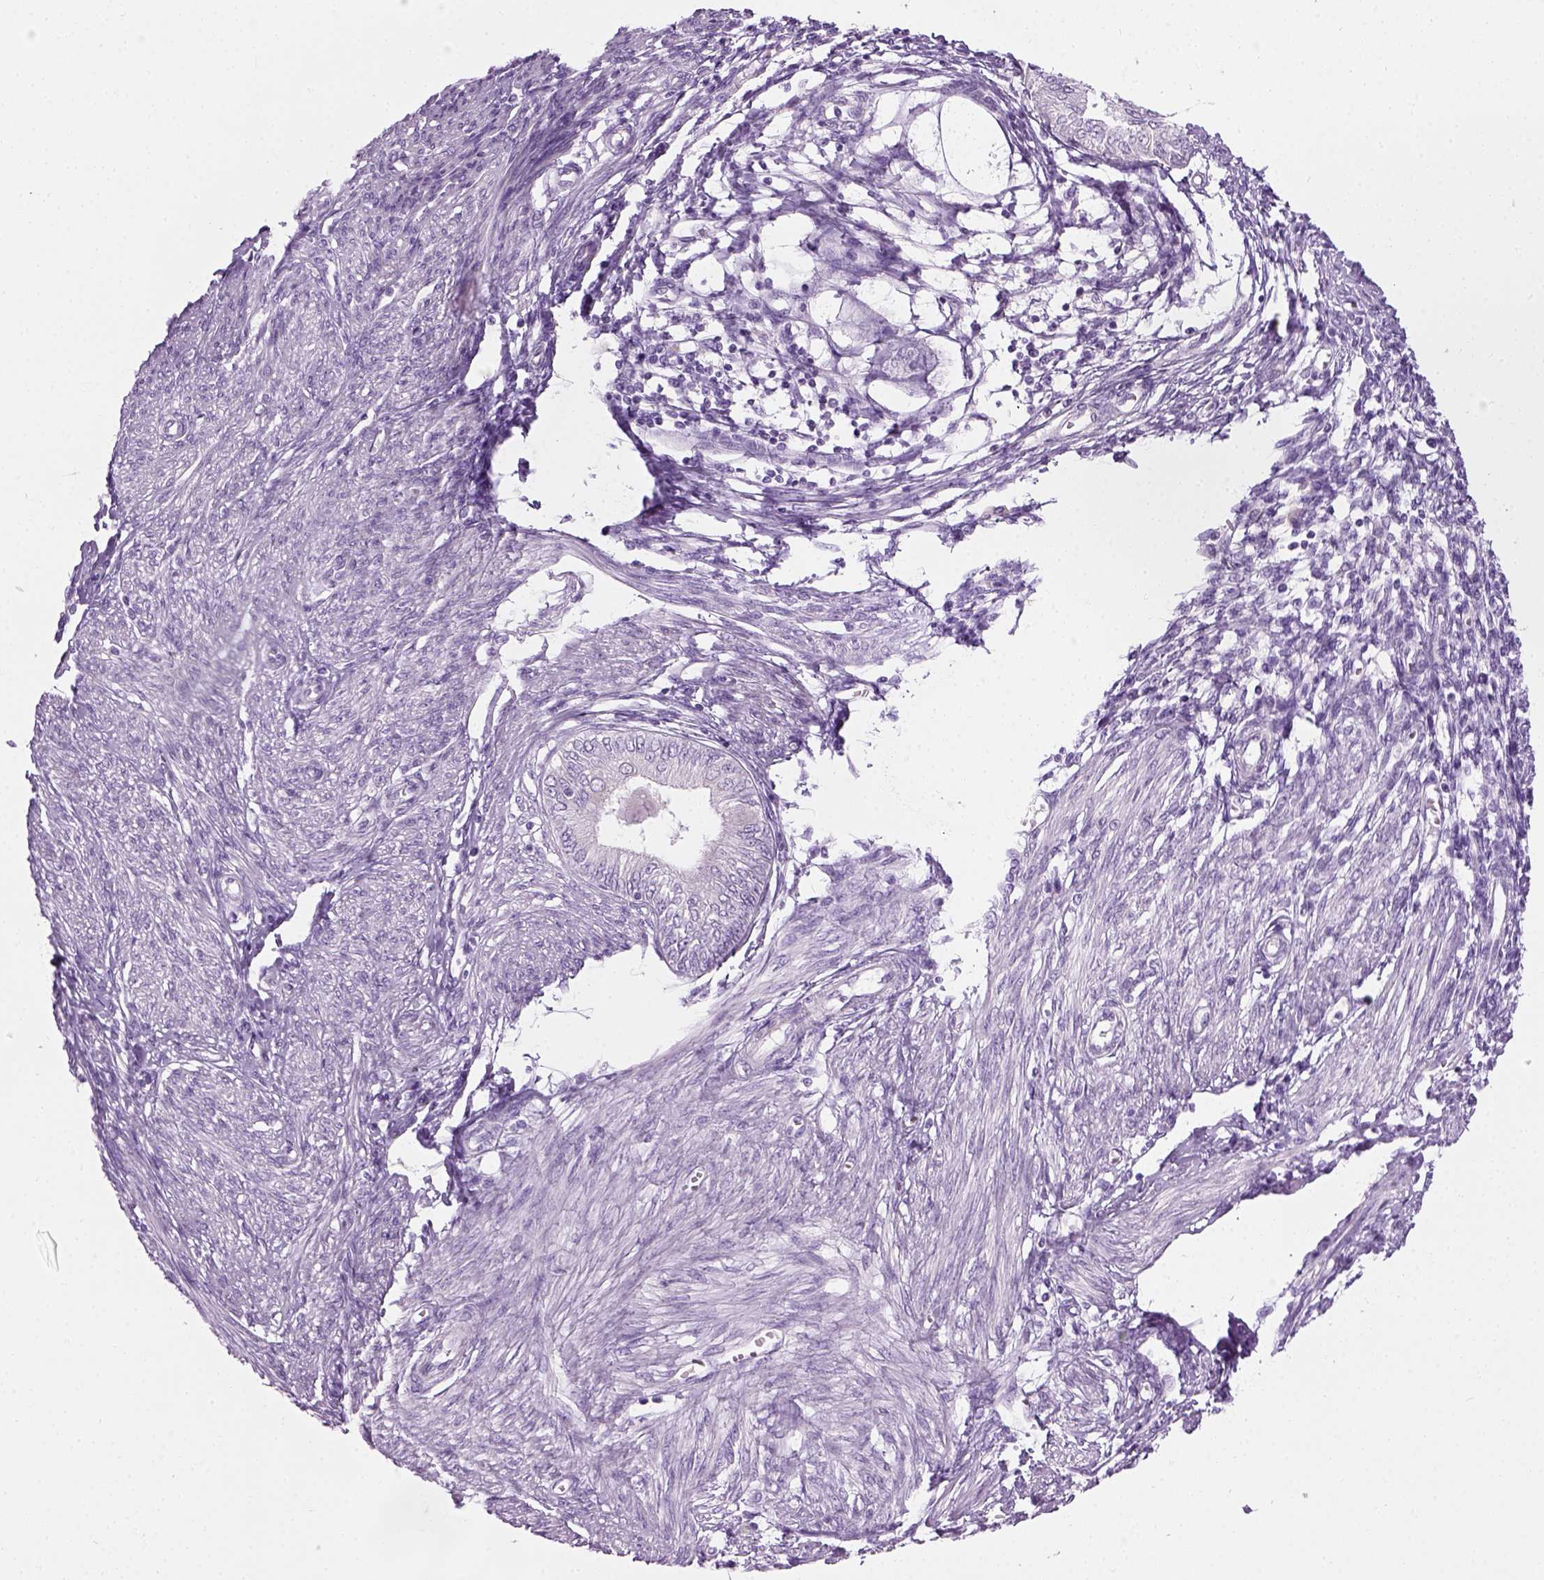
{"staining": {"intensity": "negative", "quantity": "none", "location": "none"}, "tissue": "endometrial cancer", "cell_type": "Tumor cells", "image_type": "cancer", "snomed": [{"axis": "morphology", "description": "Adenocarcinoma, NOS"}, {"axis": "topography", "description": "Endometrium"}], "caption": "Immunohistochemistry histopathology image of endometrial cancer (adenocarcinoma) stained for a protein (brown), which demonstrates no staining in tumor cells. Nuclei are stained in blue.", "gene": "CIBAR2", "patient": {"sex": "female", "age": 68}}